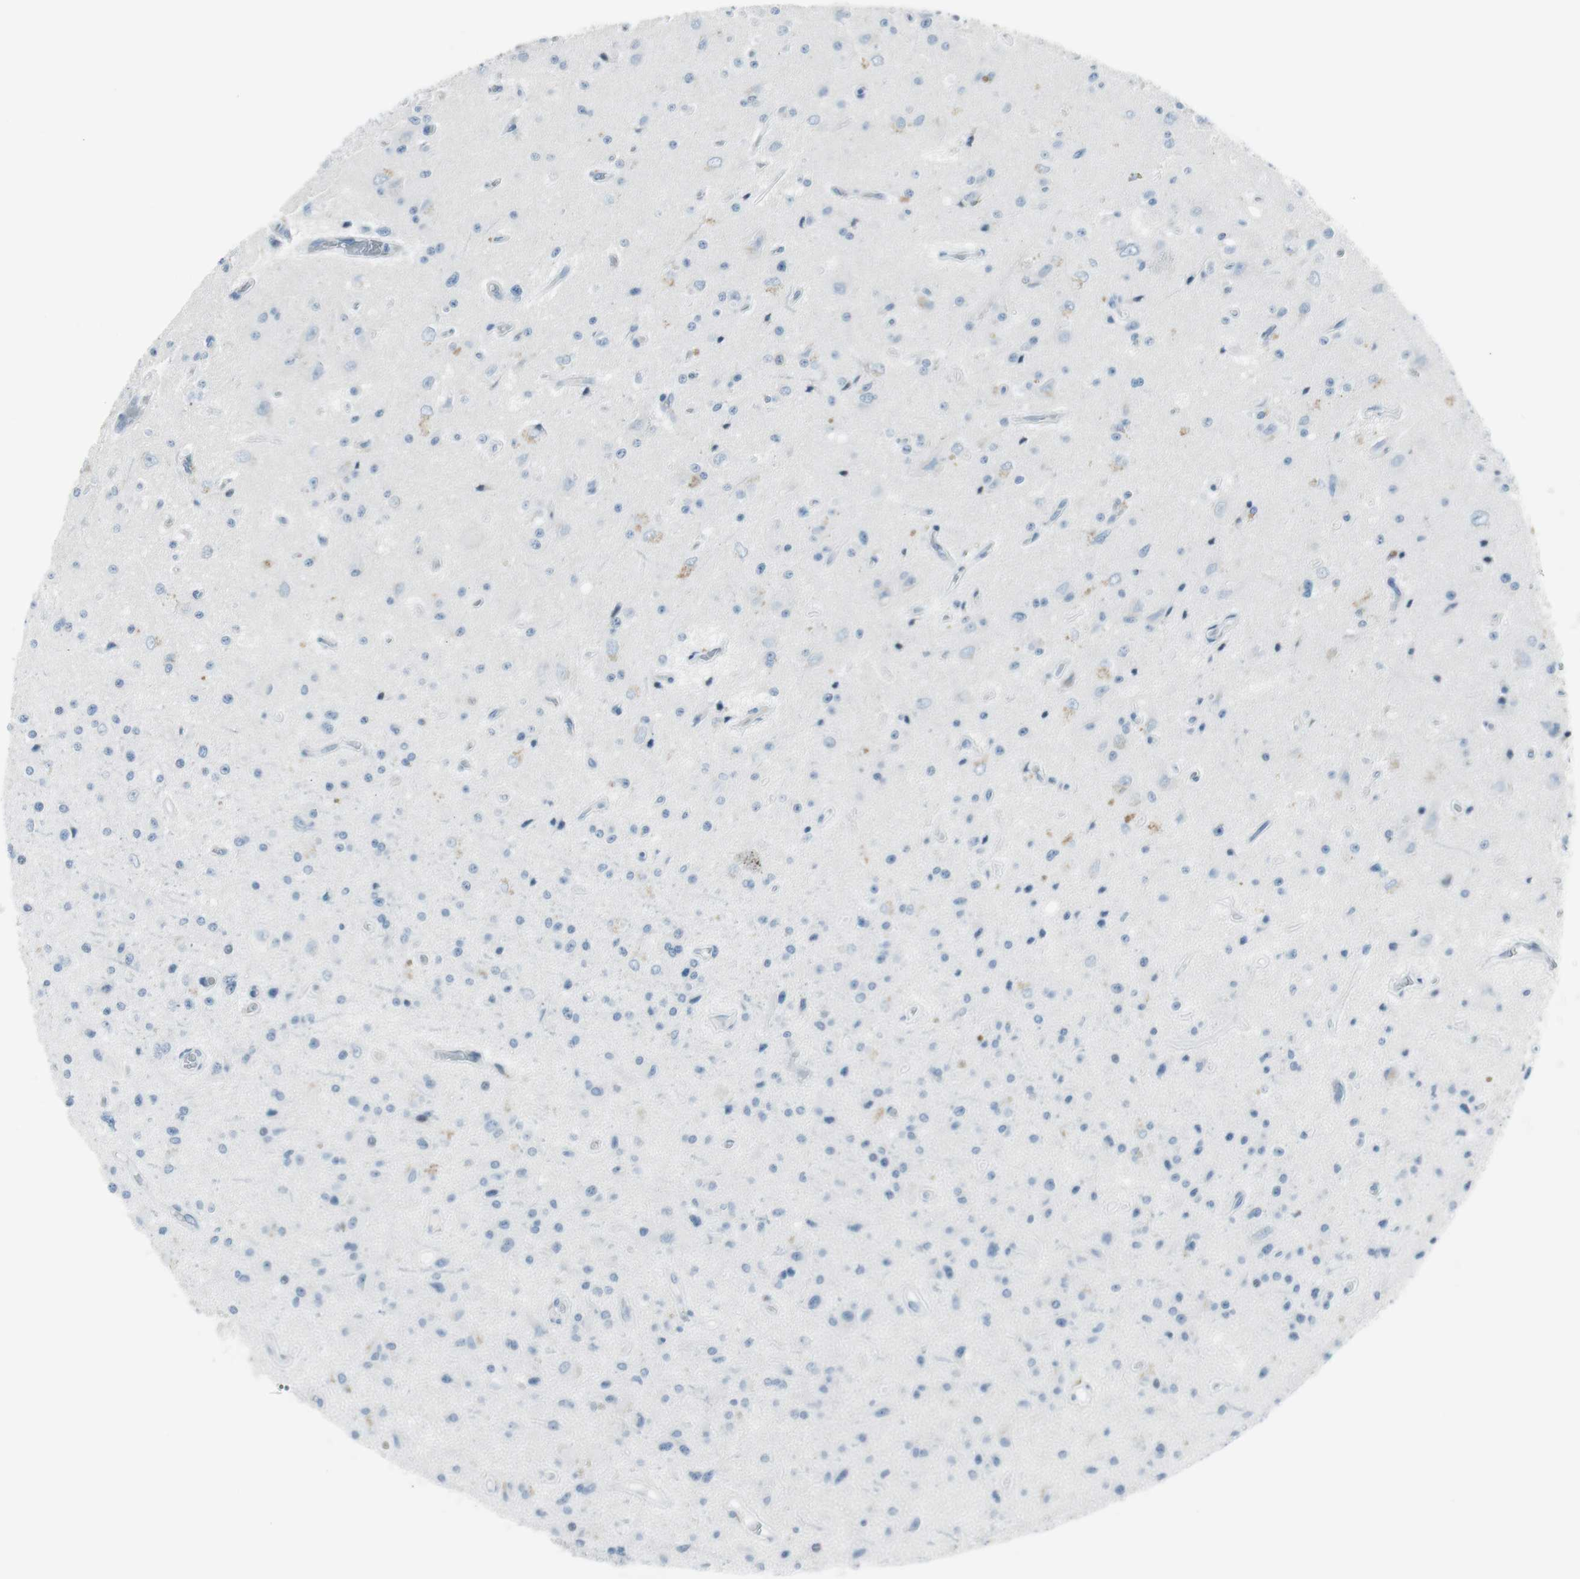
{"staining": {"intensity": "weak", "quantity": "<25%", "location": "cytoplasmic/membranous"}, "tissue": "glioma", "cell_type": "Tumor cells", "image_type": "cancer", "snomed": [{"axis": "morphology", "description": "Glioma, malignant, Low grade"}, {"axis": "topography", "description": "Brain"}], "caption": "A high-resolution image shows immunohistochemistry staining of malignant low-grade glioma, which shows no significant expression in tumor cells.", "gene": "AGR2", "patient": {"sex": "male", "age": 58}}